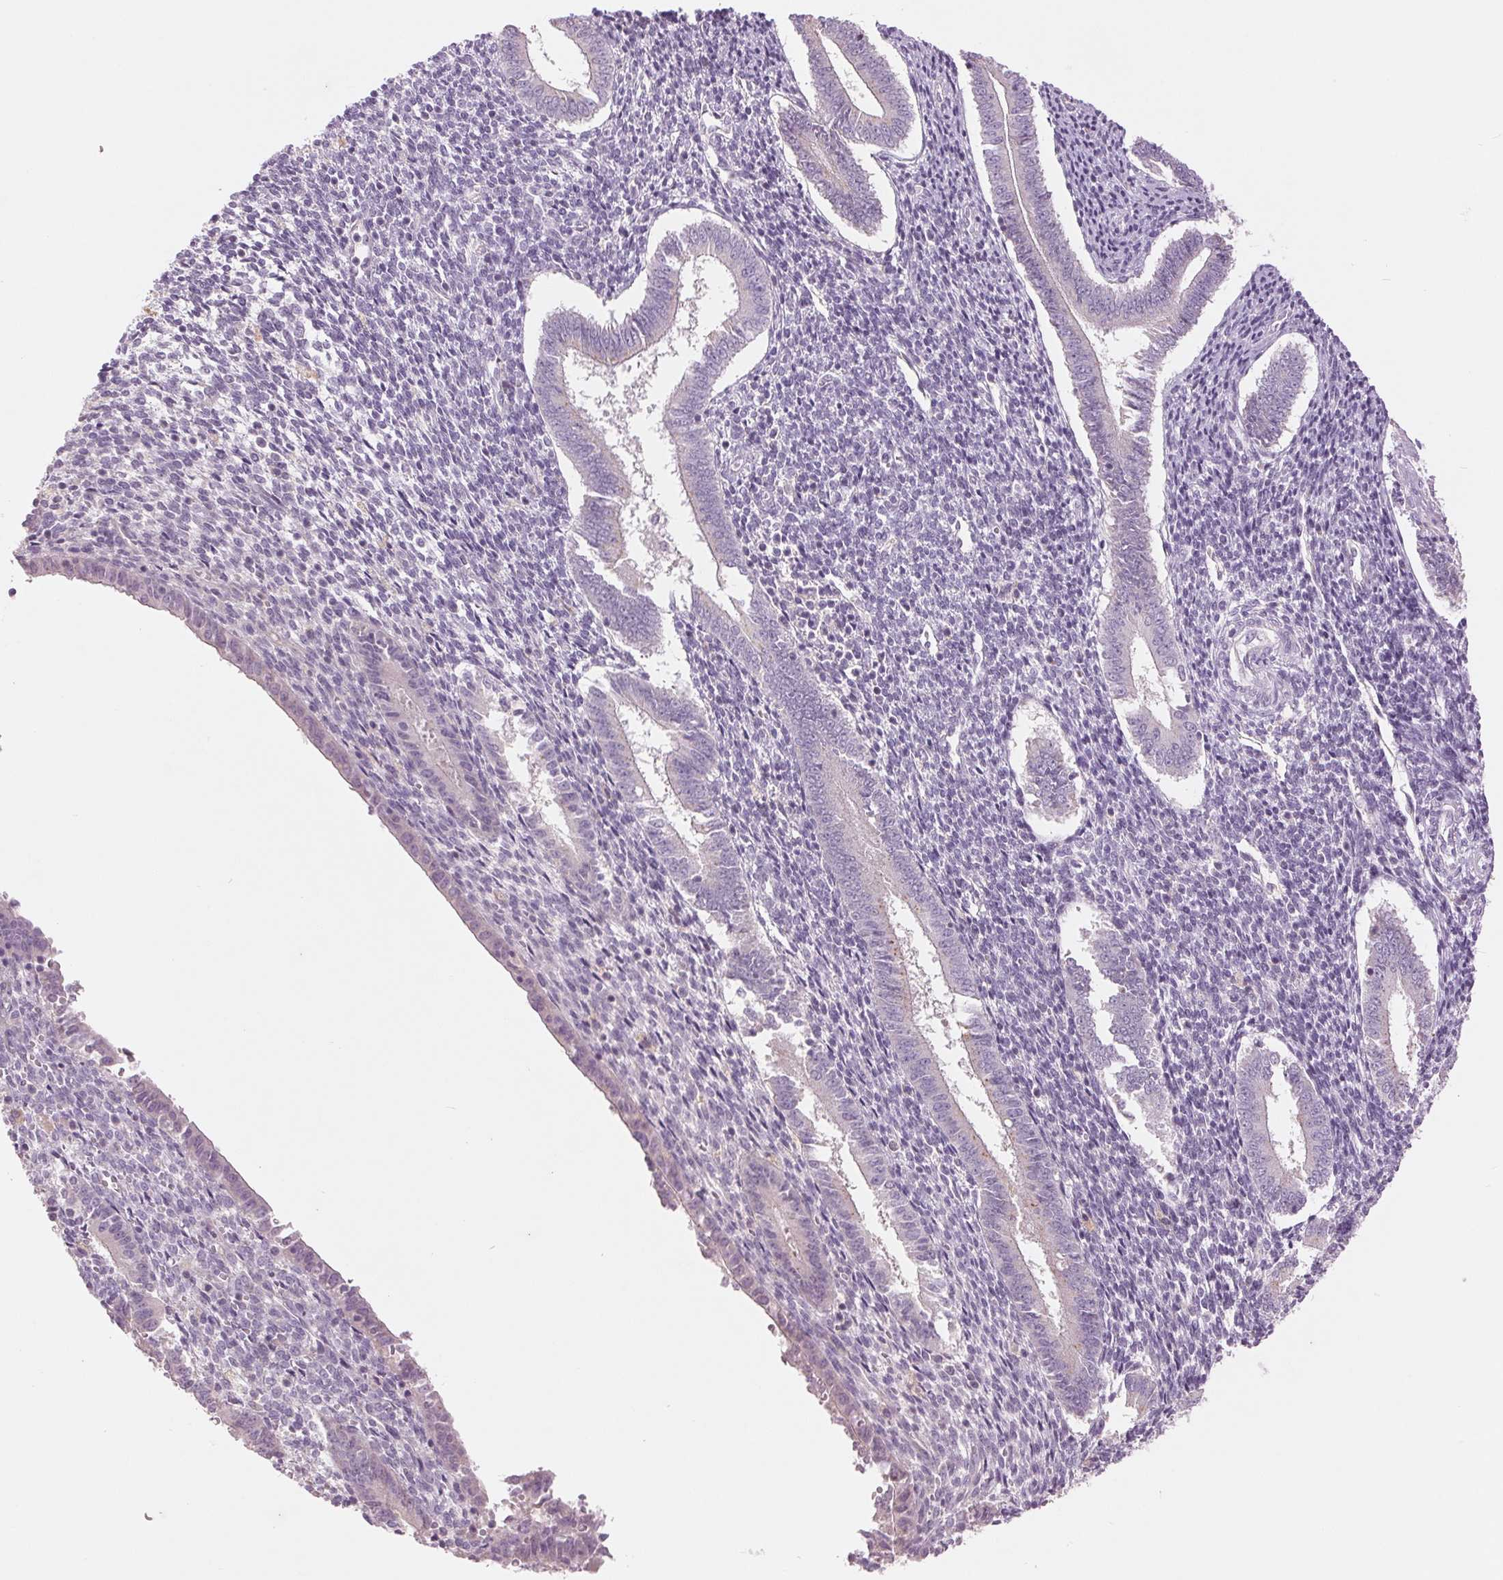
{"staining": {"intensity": "negative", "quantity": "none", "location": "none"}, "tissue": "endometrium", "cell_type": "Cells in endometrial stroma", "image_type": "normal", "snomed": [{"axis": "morphology", "description": "Normal tissue, NOS"}, {"axis": "topography", "description": "Endometrium"}], "caption": "Human endometrium stained for a protein using immunohistochemistry (IHC) exhibits no positivity in cells in endometrial stroma.", "gene": "FXYD4", "patient": {"sex": "female", "age": 25}}